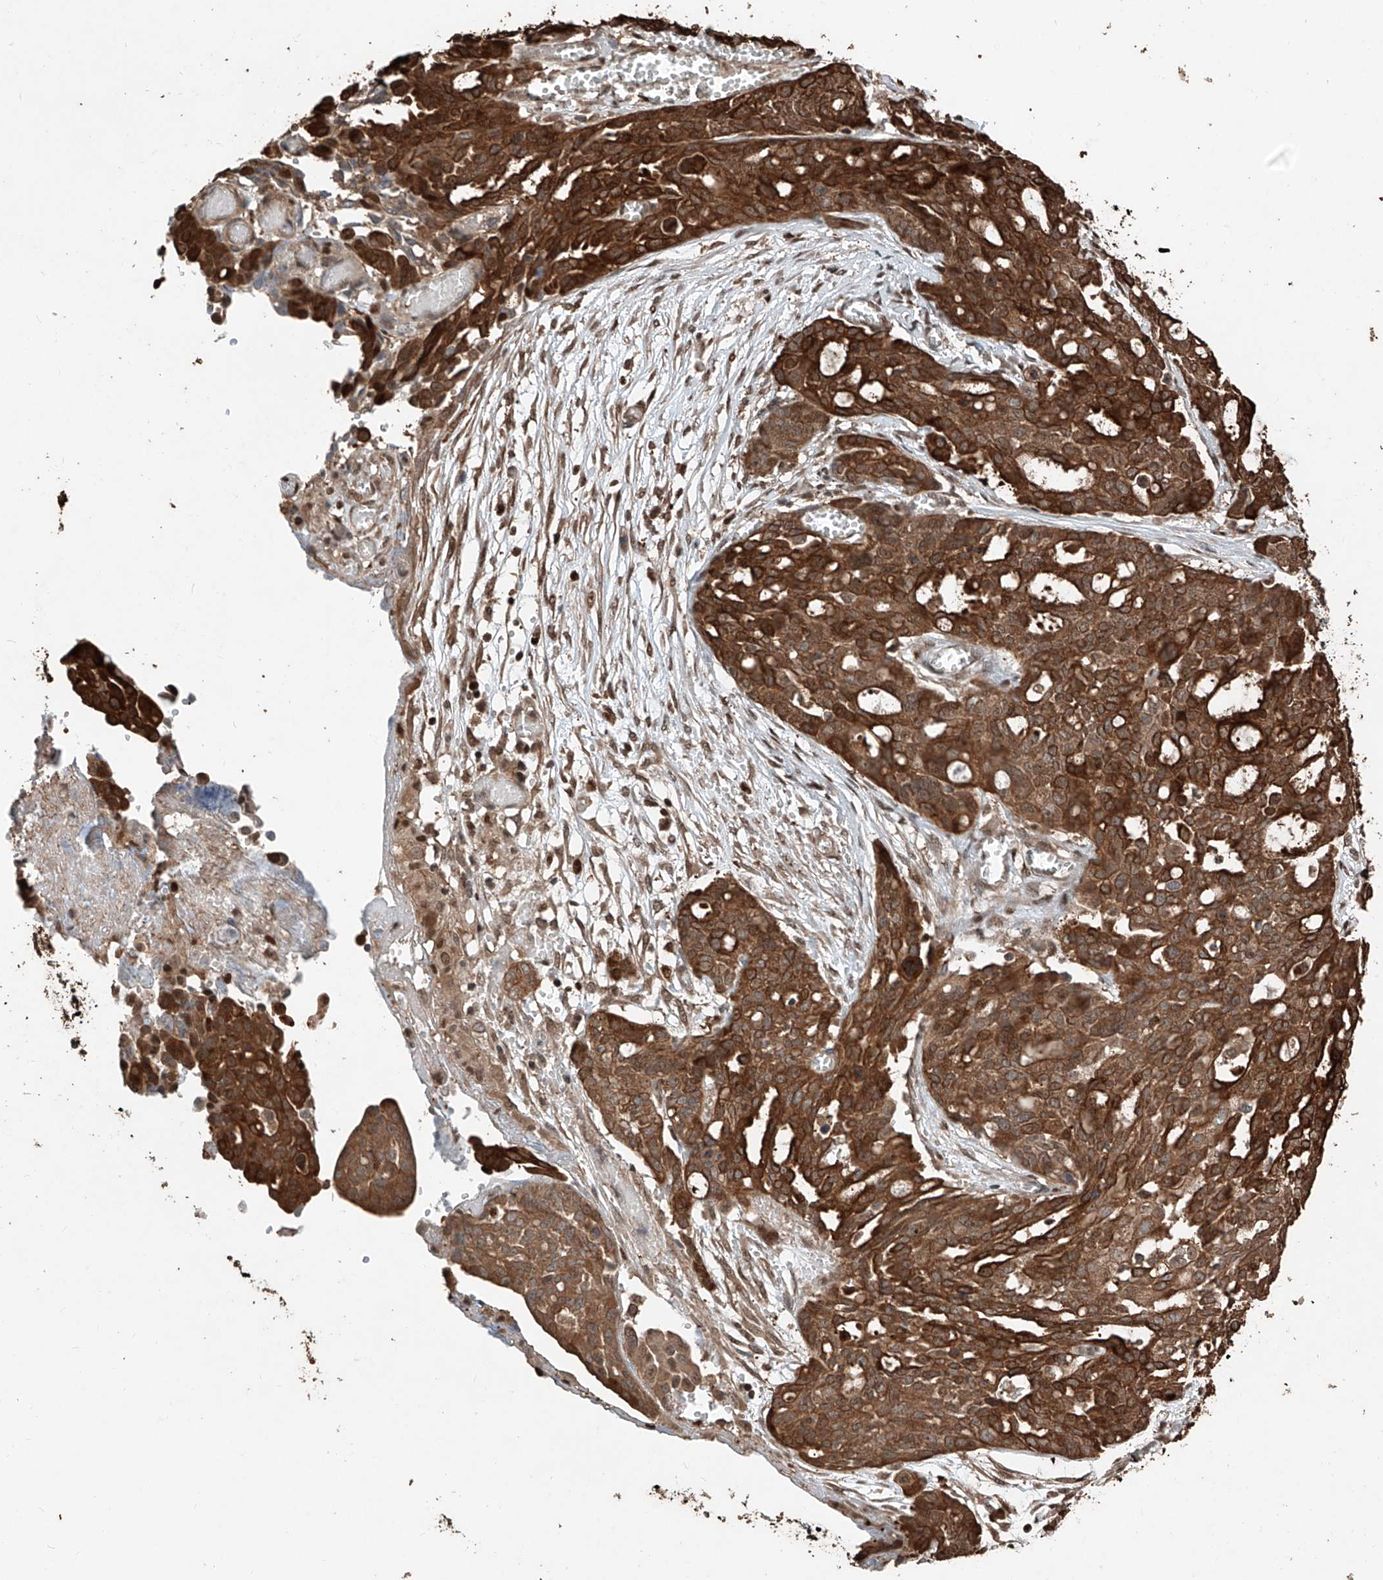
{"staining": {"intensity": "strong", "quantity": ">75%", "location": "cytoplasmic/membranous,nuclear"}, "tissue": "ovarian cancer", "cell_type": "Tumor cells", "image_type": "cancer", "snomed": [{"axis": "morphology", "description": "Cystadenocarcinoma, serous, NOS"}, {"axis": "topography", "description": "Soft tissue"}, {"axis": "topography", "description": "Ovary"}], "caption": "Tumor cells display strong cytoplasmic/membranous and nuclear positivity in about >75% of cells in ovarian cancer (serous cystadenocarcinoma).", "gene": "RMND1", "patient": {"sex": "female", "age": 57}}